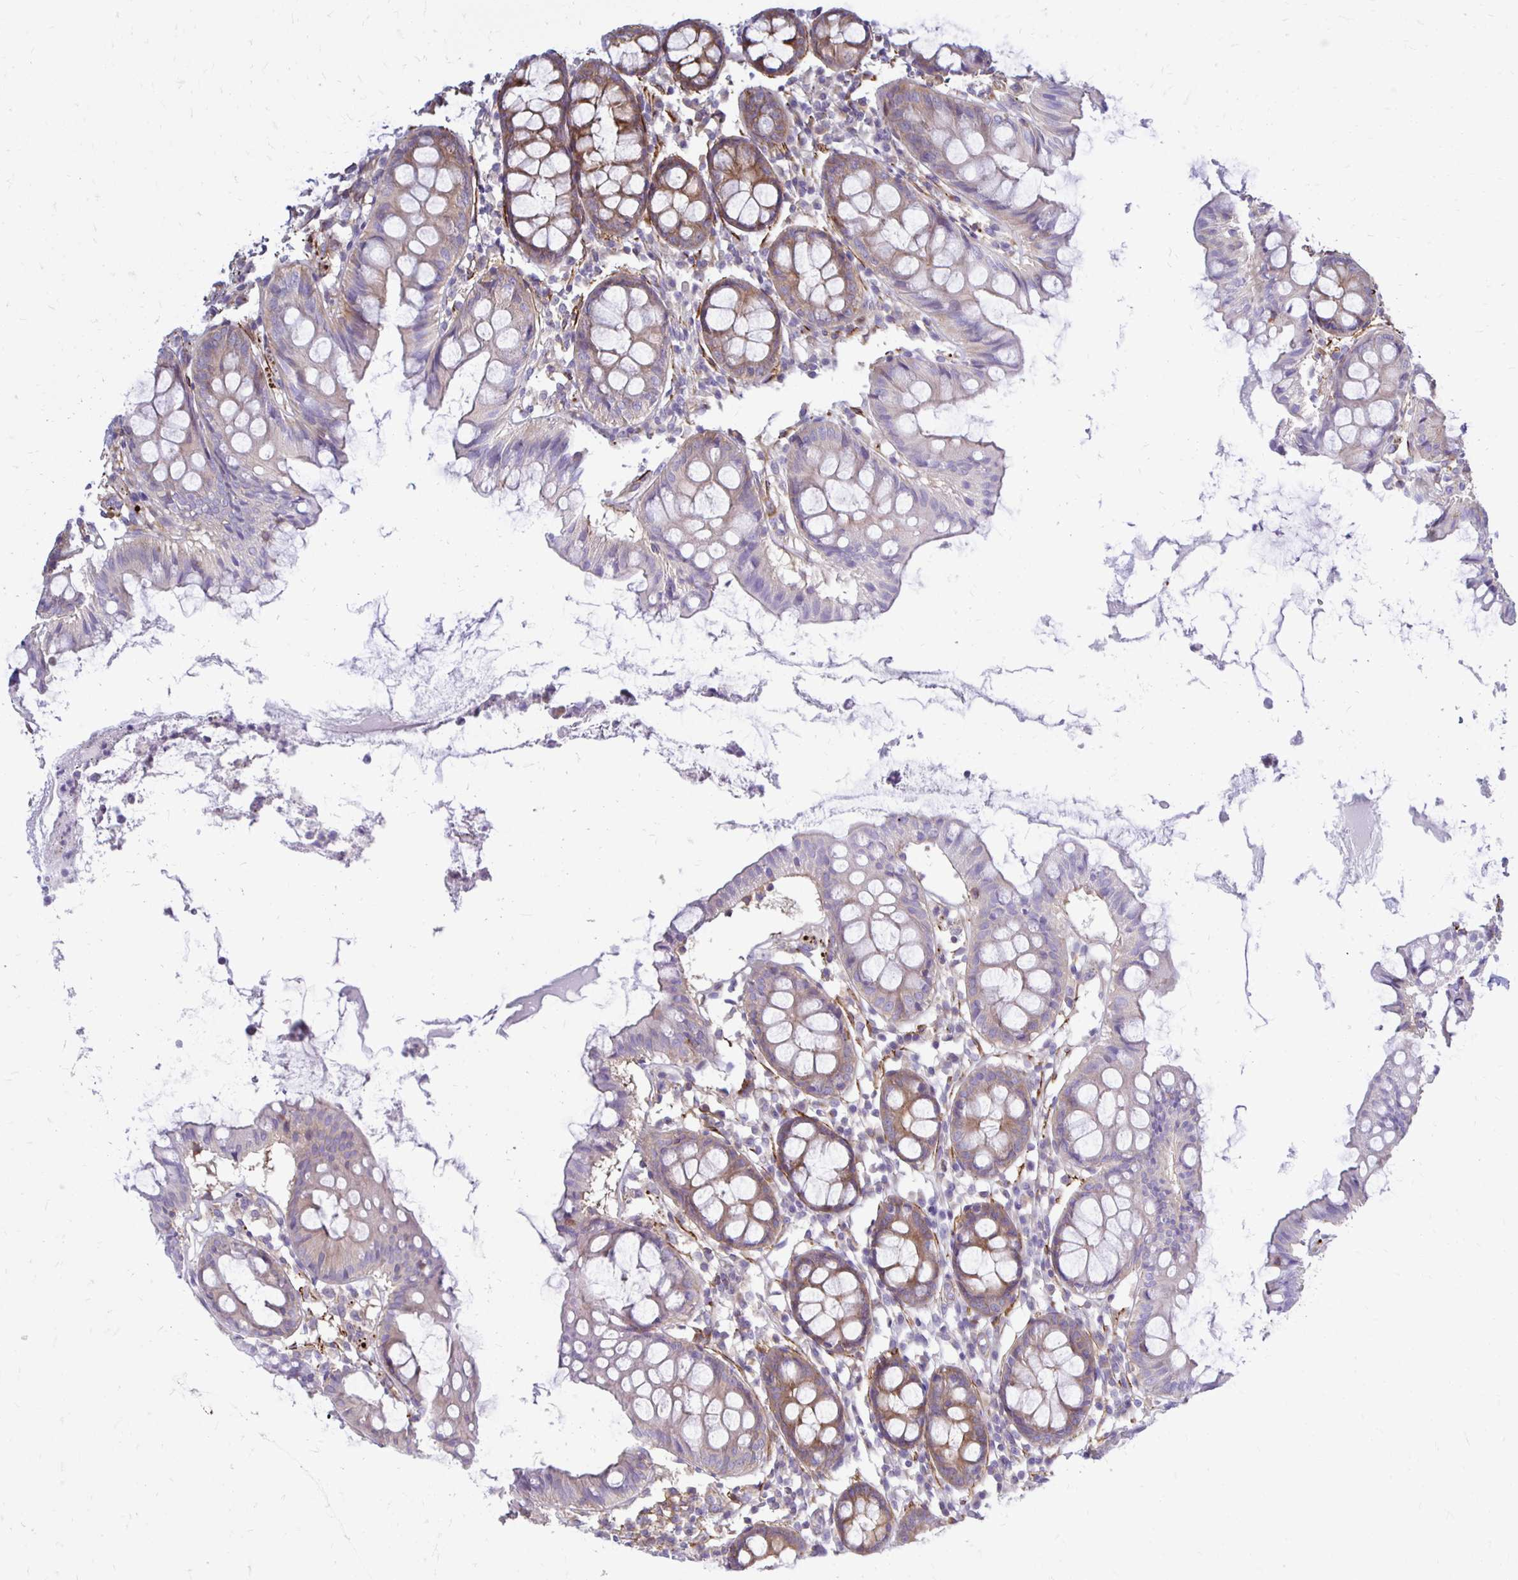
{"staining": {"intensity": "negative", "quantity": "none", "location": "none"}, "tissue": "colon", "cell_type": "Endothelial cells", "image_type": "normal", "snomed": [{"axis": "morphology", "description": "Normal tissue, NOS"}, {"axis": "topography", "description": "Colon"}], "caption": "An immunohistochemistry photomicrograph of unremarkable colon is shown. There is no staining in endothelial cells of colon.", "gene": "CTPS1", "patient": {"sex": "female", "age": 84}}